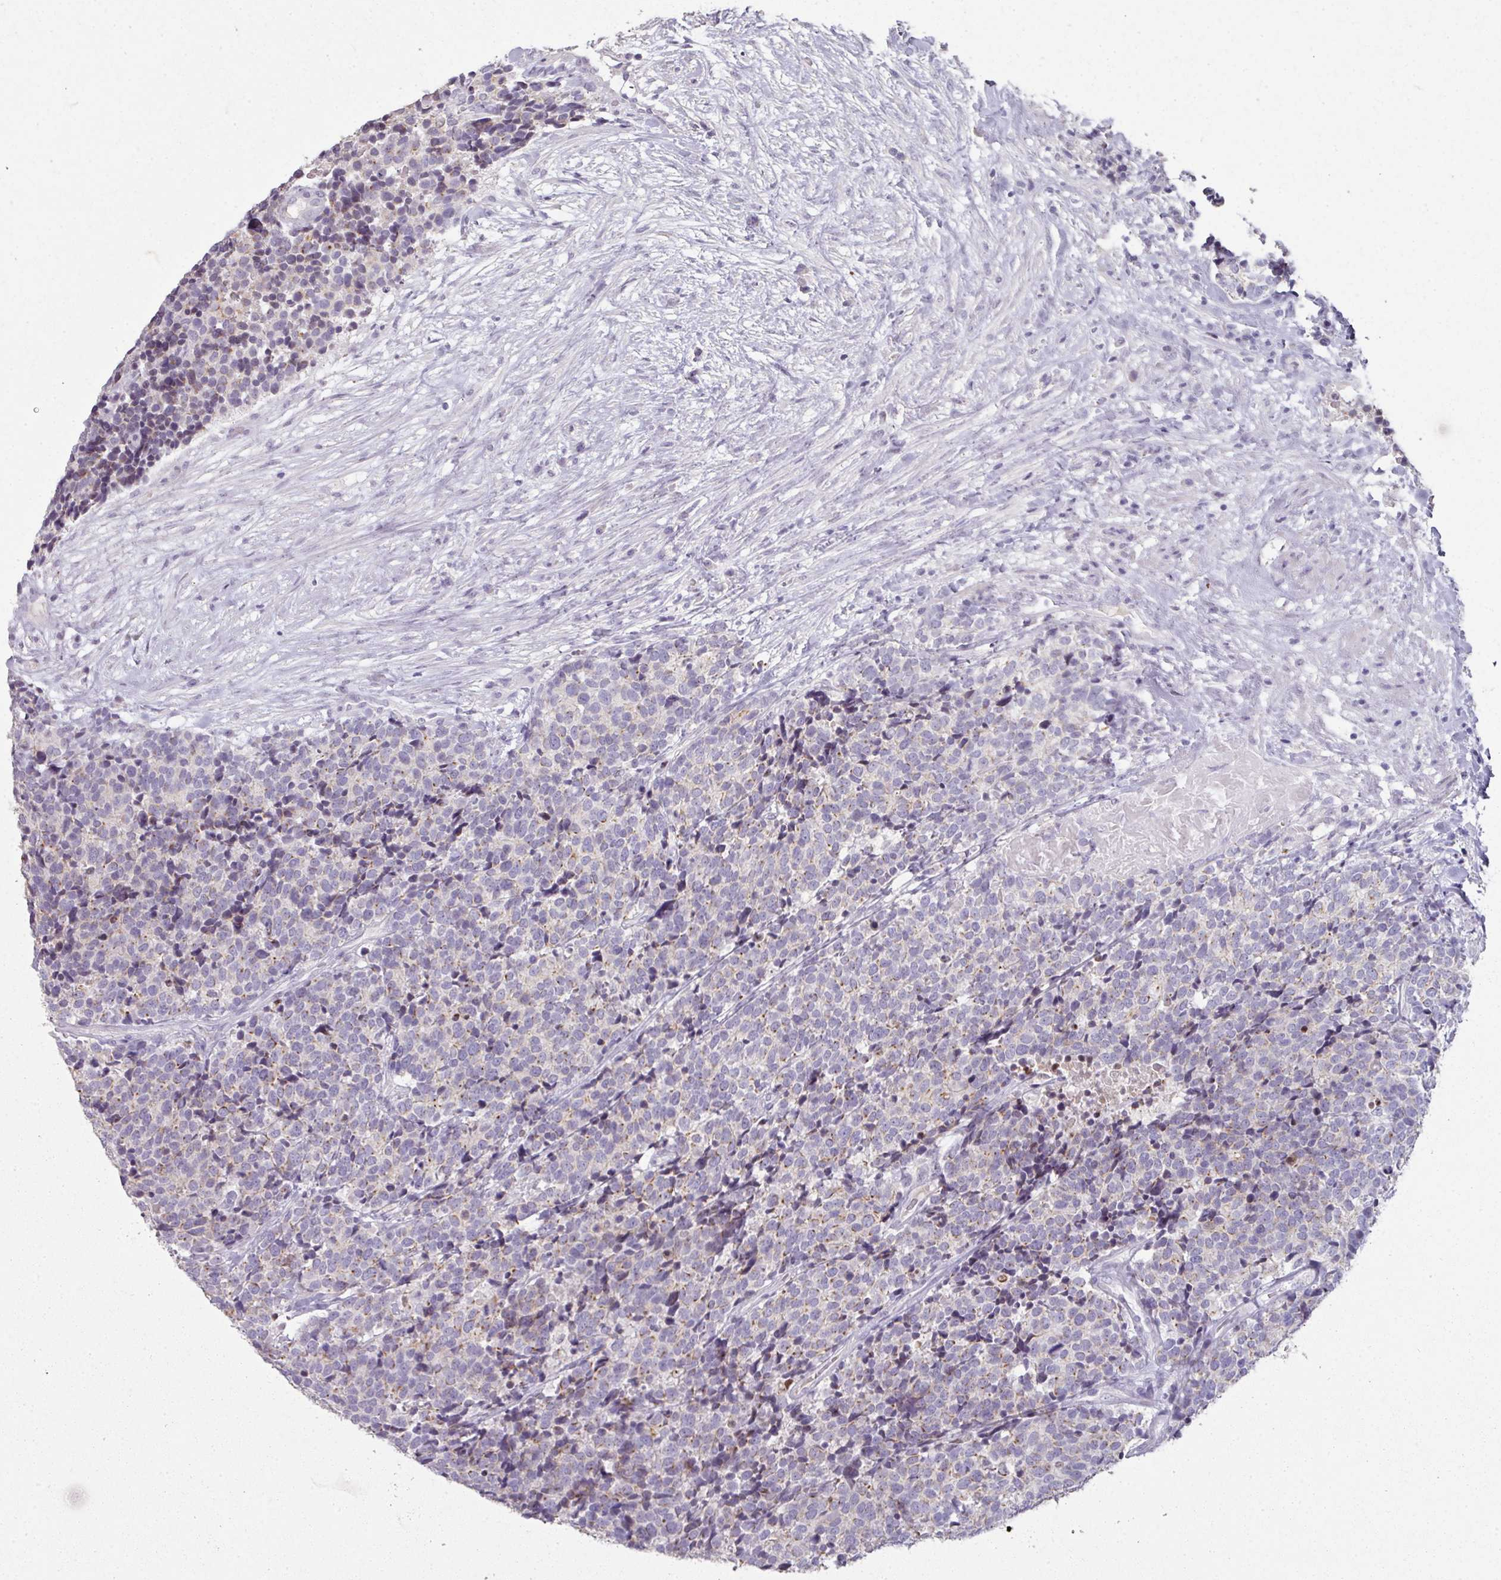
{"staining": {"intensity": "weak", "quantity": "<25%", "location": "cytoplasmic/membranous"}, "tissue": "carcinoid", "cell_type": "Tumor cells", "image_type": "cancer", "snomed": [{"axis": "morphology", "description": "Carcinoid, malignant, NOS"}, {"axis": "topography", "description": "Skin"}], "caption": "Immunohistochemical staining of human carcinoid (malignant) exhibits no significant positivity in tumor cells. (Immunohistochemistry (ihc), brightfield microscopy, high magnification).", "gene": "GTF2H3", "patient": {"sex": "female", "age": 79}}